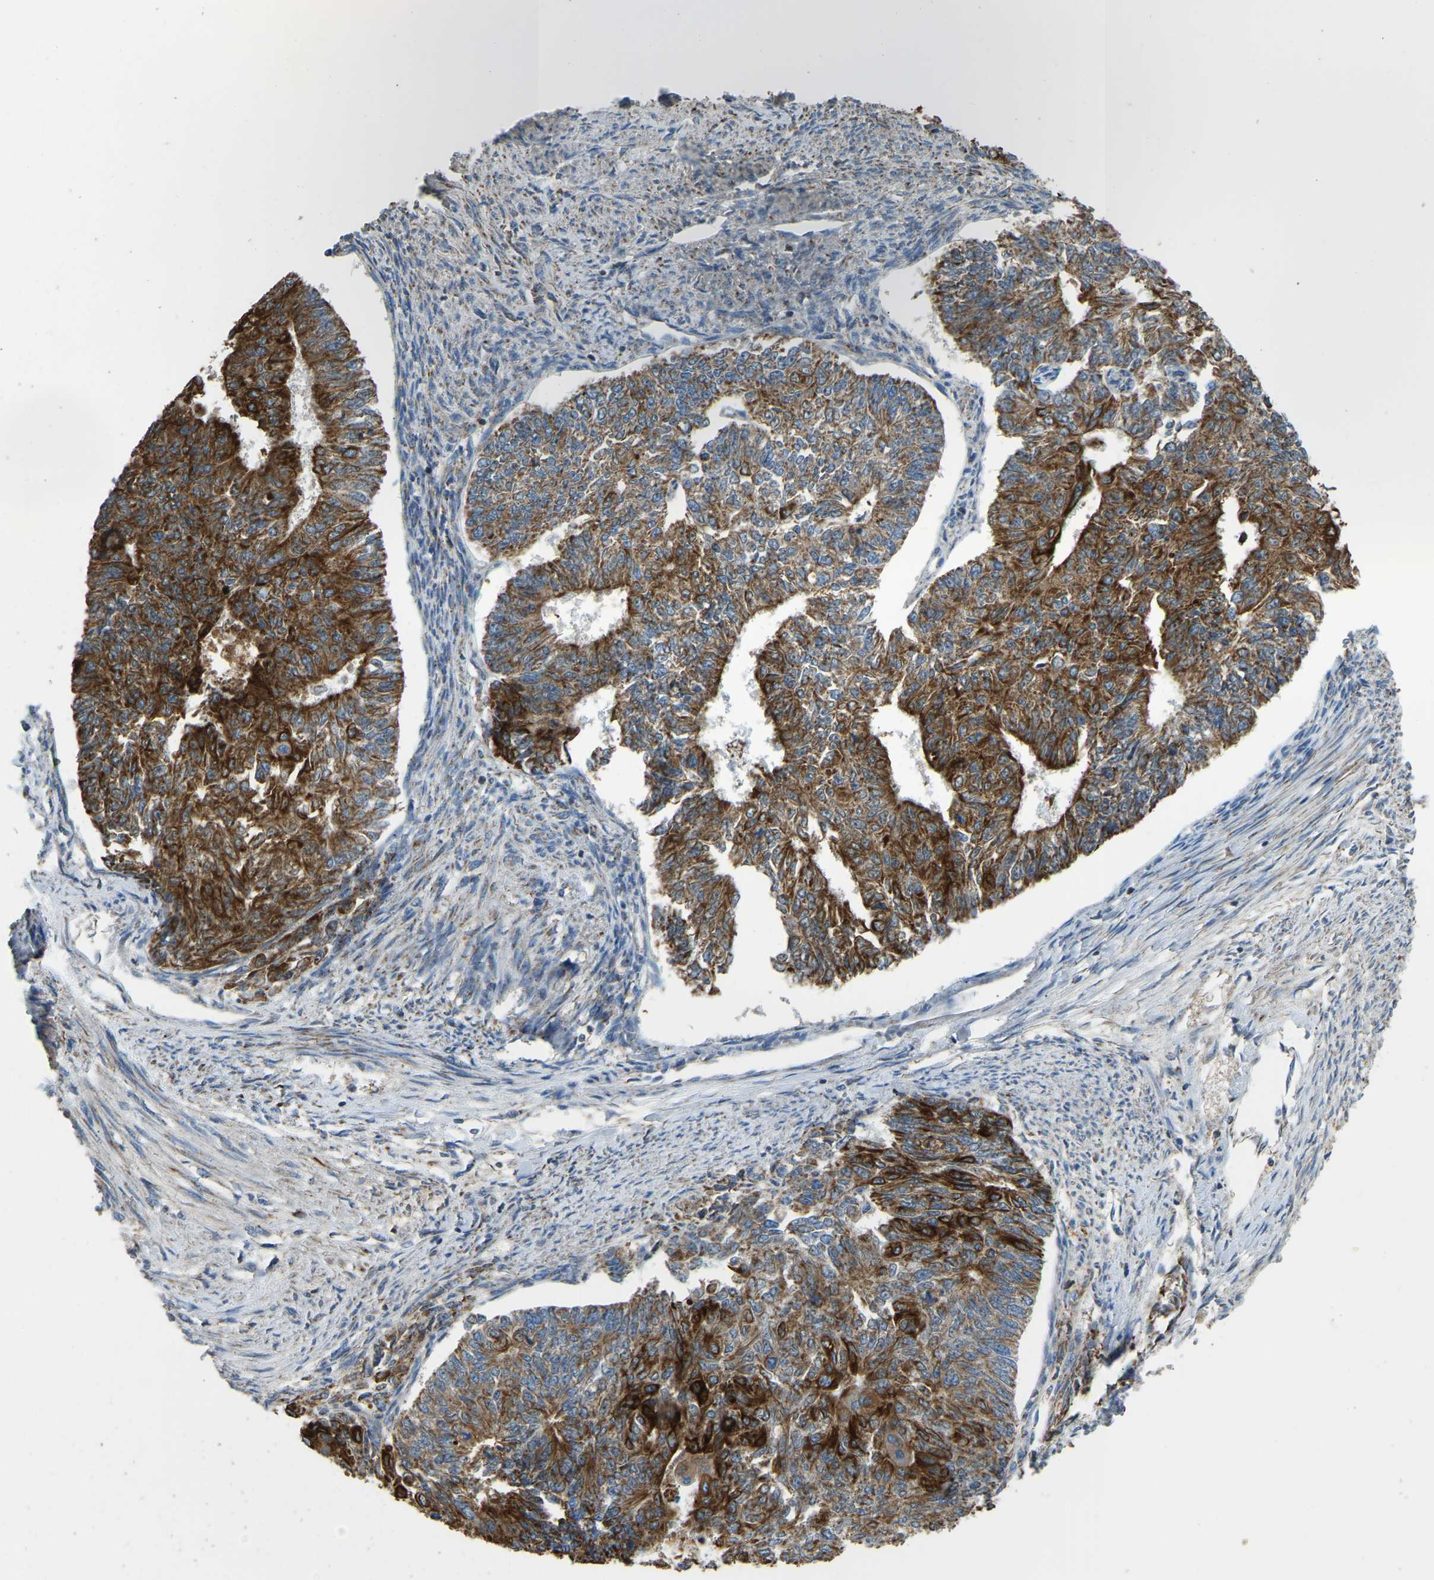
{"staining": {"intensity": "strong", "quantity": ">75%", "location": "cytoplasmic/membranous"}, "tissue": "endometrial cancer", "cell_type": "Tumor cells", "image_type": "cancer", "snomed": [{"axis": "morphology", "description": "Adenocarcinoma, NOS"}, {"axis": "topography", "description": "Endometrium"}], "caption": "A high amount of strong cytoplasmic/membranous expression is appreciated in about >75% of tumor cells in endometrial adenocarcinoma tissue.", "gene": "ZNF200", "patient": {"sex": "female", "age": 32}}